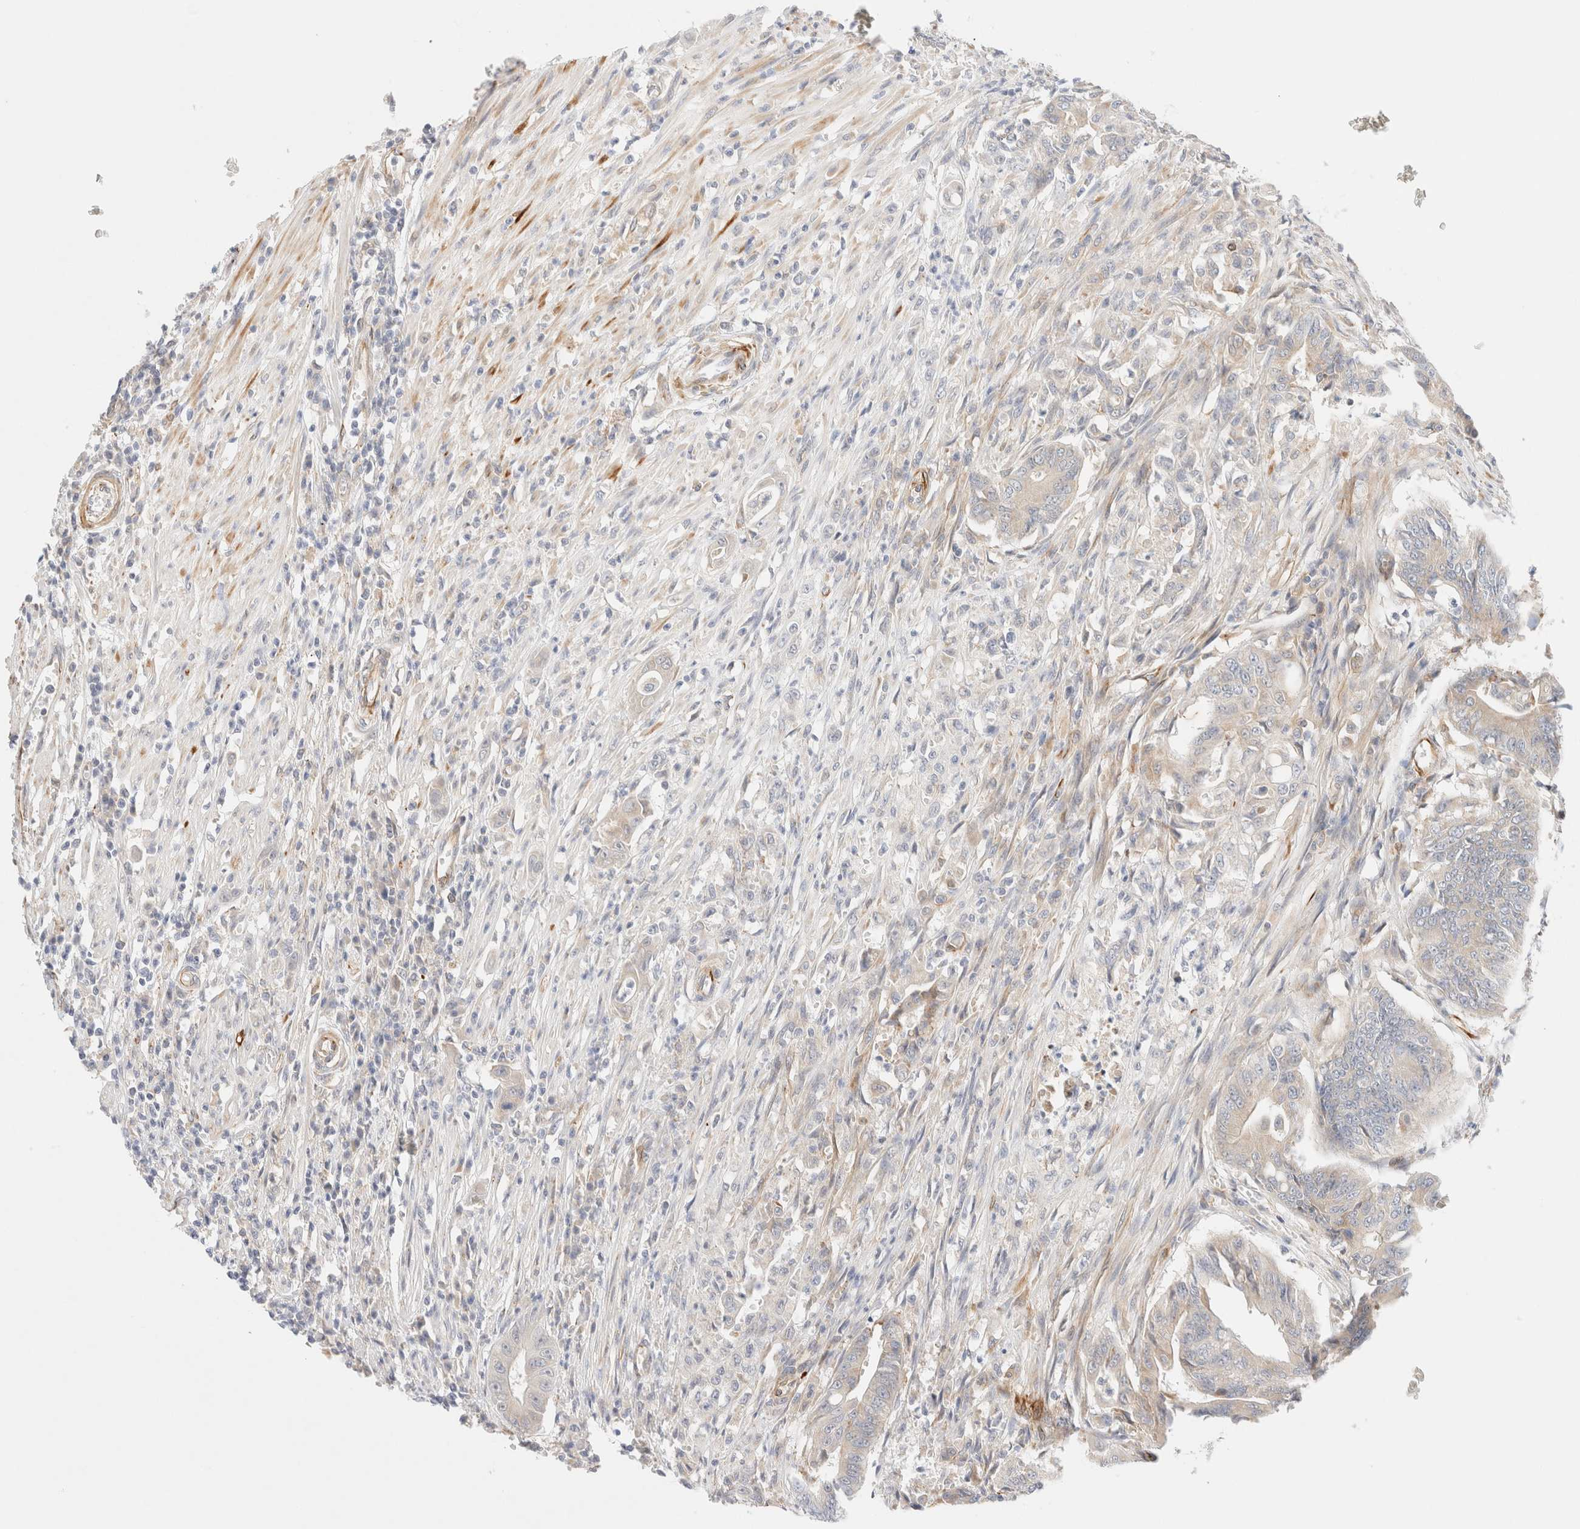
{"staining": {"intensity": "weak", "quantity": "<25%", "location": "cytoplasmic/membranous"}, "tissue": "colorectal cancer", "cell_type": "Tumor cells", "image_type": "cancer", "snomed": [{"axis": "morphology", "description": "Adenoma, NOS"}, {"axis": "morphology", "description": "Adenocarcinoma, NOS"}, {"axis": "topography", "description": "Colon"}], "caption": "This is an immunohistochemistry (IHC) image of colorectal cancer (adenoma). There is no staining in tumor cells.", "gene": "SLC25A48", "patient": {"sex": "male", "age": 79}}